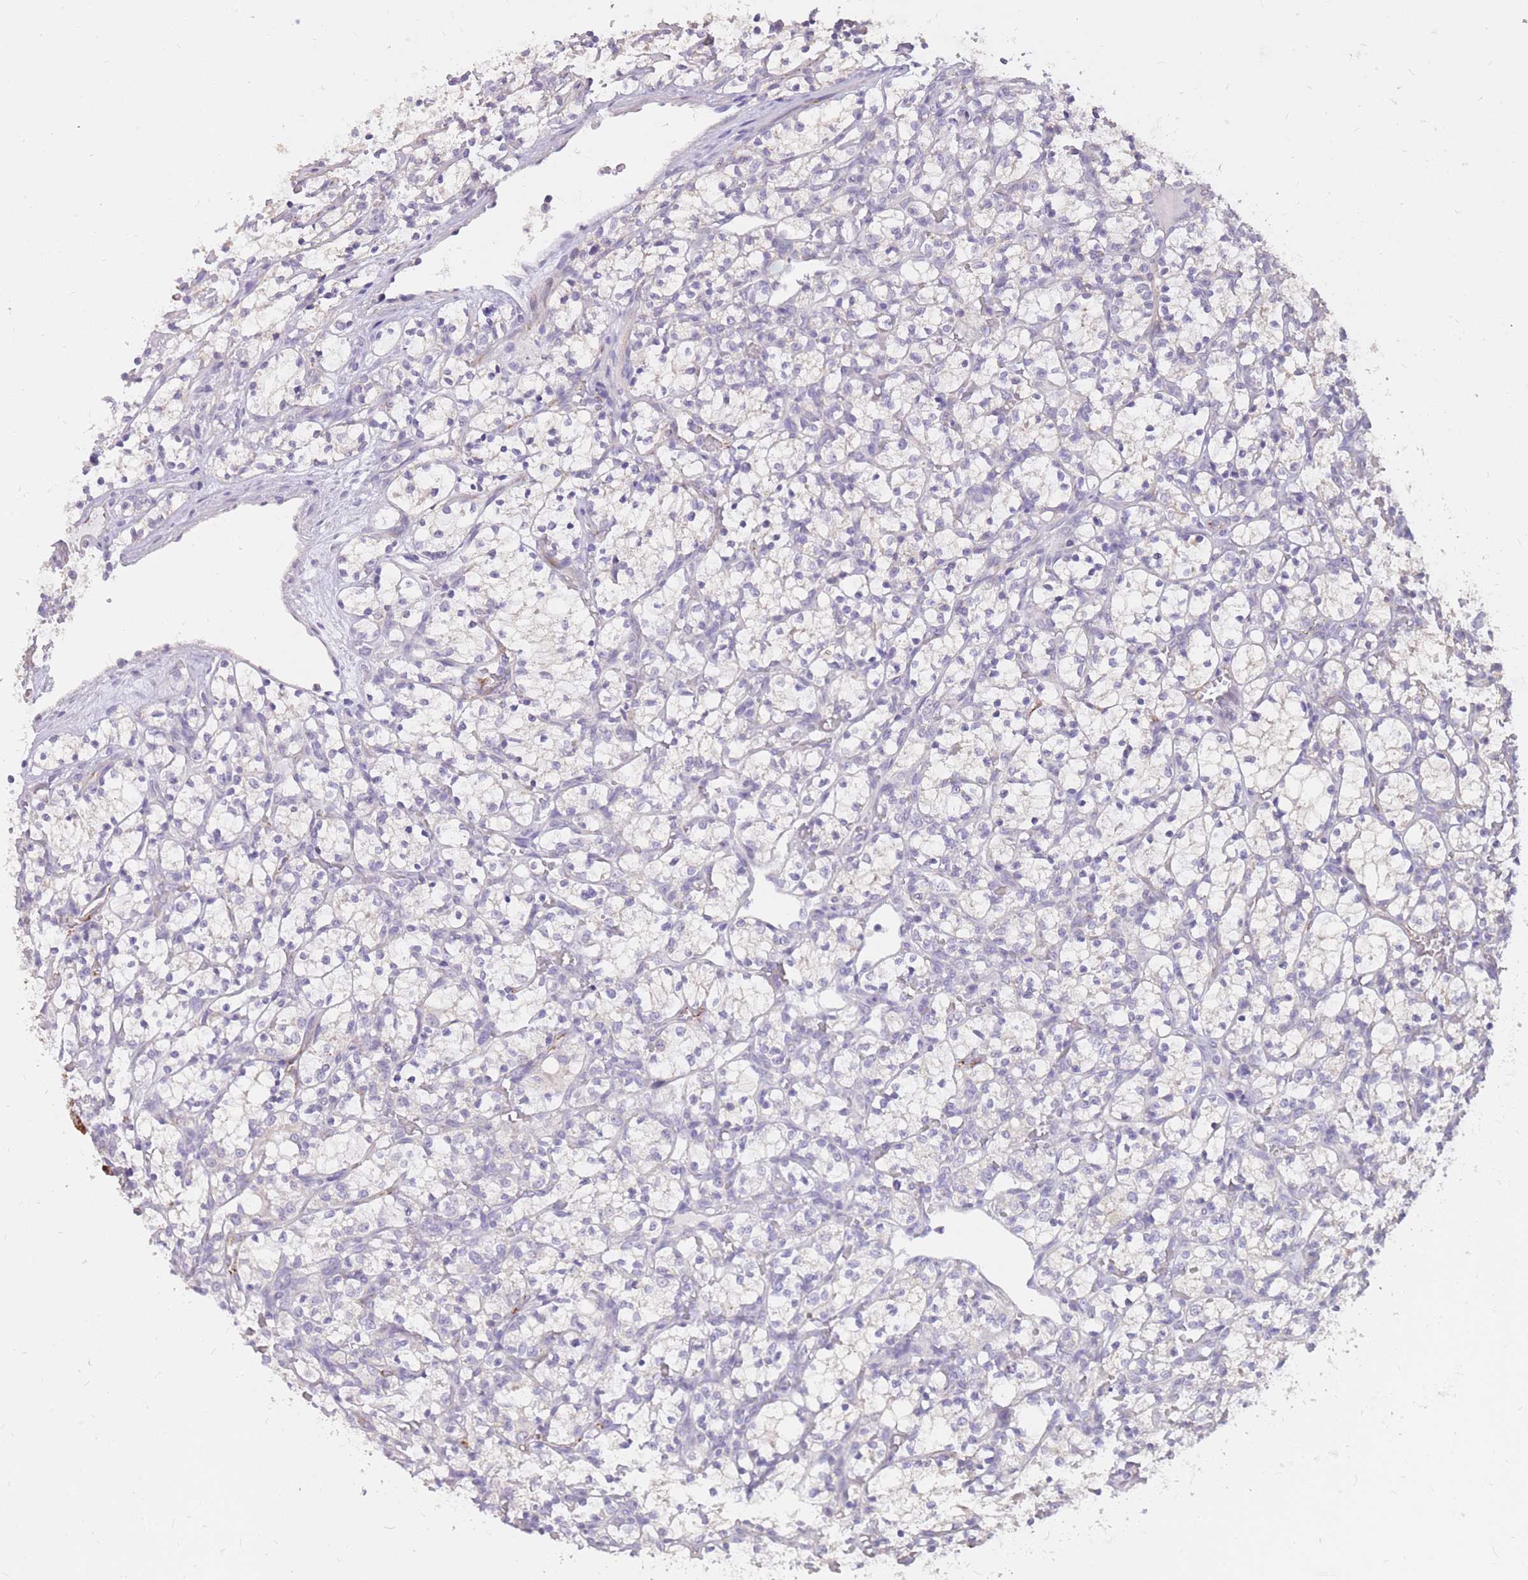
{"staining": {"intensity": "negative", "quantity": "none", "location": "none"}, "tissue": "renal cancer", "cell_type": "Tumor cells", "image_type": "cancer", "snomed": [{"axis": "morphology", "description": "Adenocarcinoma, NOS"}, {"axis": "topography", "description": "Kidney"}], "caption": "This is an IHC image of renal cancer (adenocarcinoma). There is no staining in tumor cells.", "gene": "RNF170", "patient": {"sex": "female", "age": 69}}